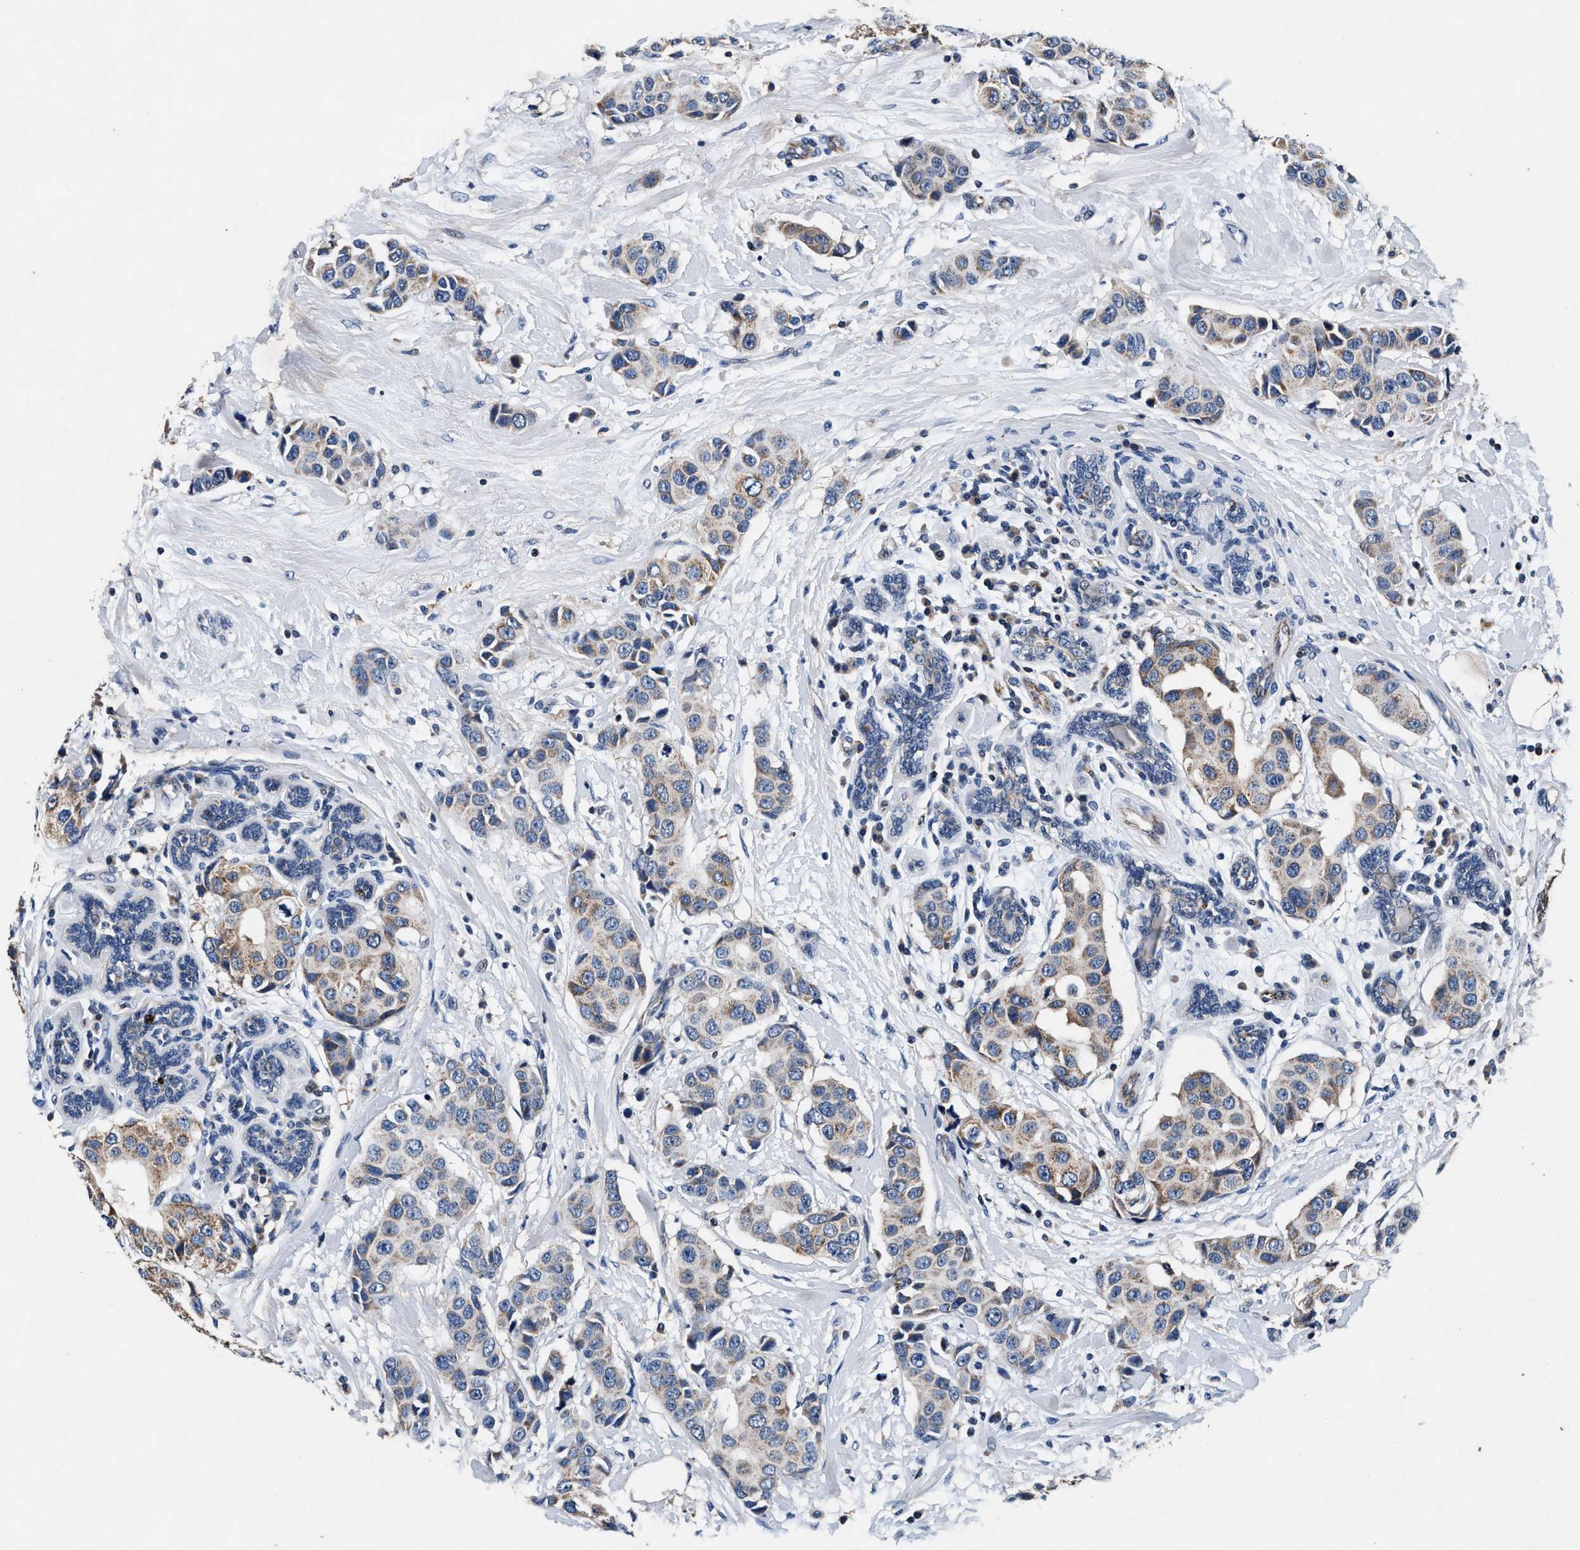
{"staining": {"intensity": "weak", "quantity": "25%-75%", "location": "cytoplasmic/membranous"}, "tissue": "breast cancer", "cell_type": "Tumor cells", "image_type": "cancer", "snomed": [{"axis": "morphology", "description": "Normal tissue, NOS"}, {"axis": "morphology", "description": "Duct carcinoma"}, {"axis": "topography", "description": "Breast"}], "caption": "A brown stain labels weak cytoplasmic/membranous expression of a protein in breast infiltrating ductal carcinoma tumor cells. (DAB IHC with brightfield microscopy, high magnification).", "gene": "PKD2L1", "patient": {"sex": "female", "age": 39}}